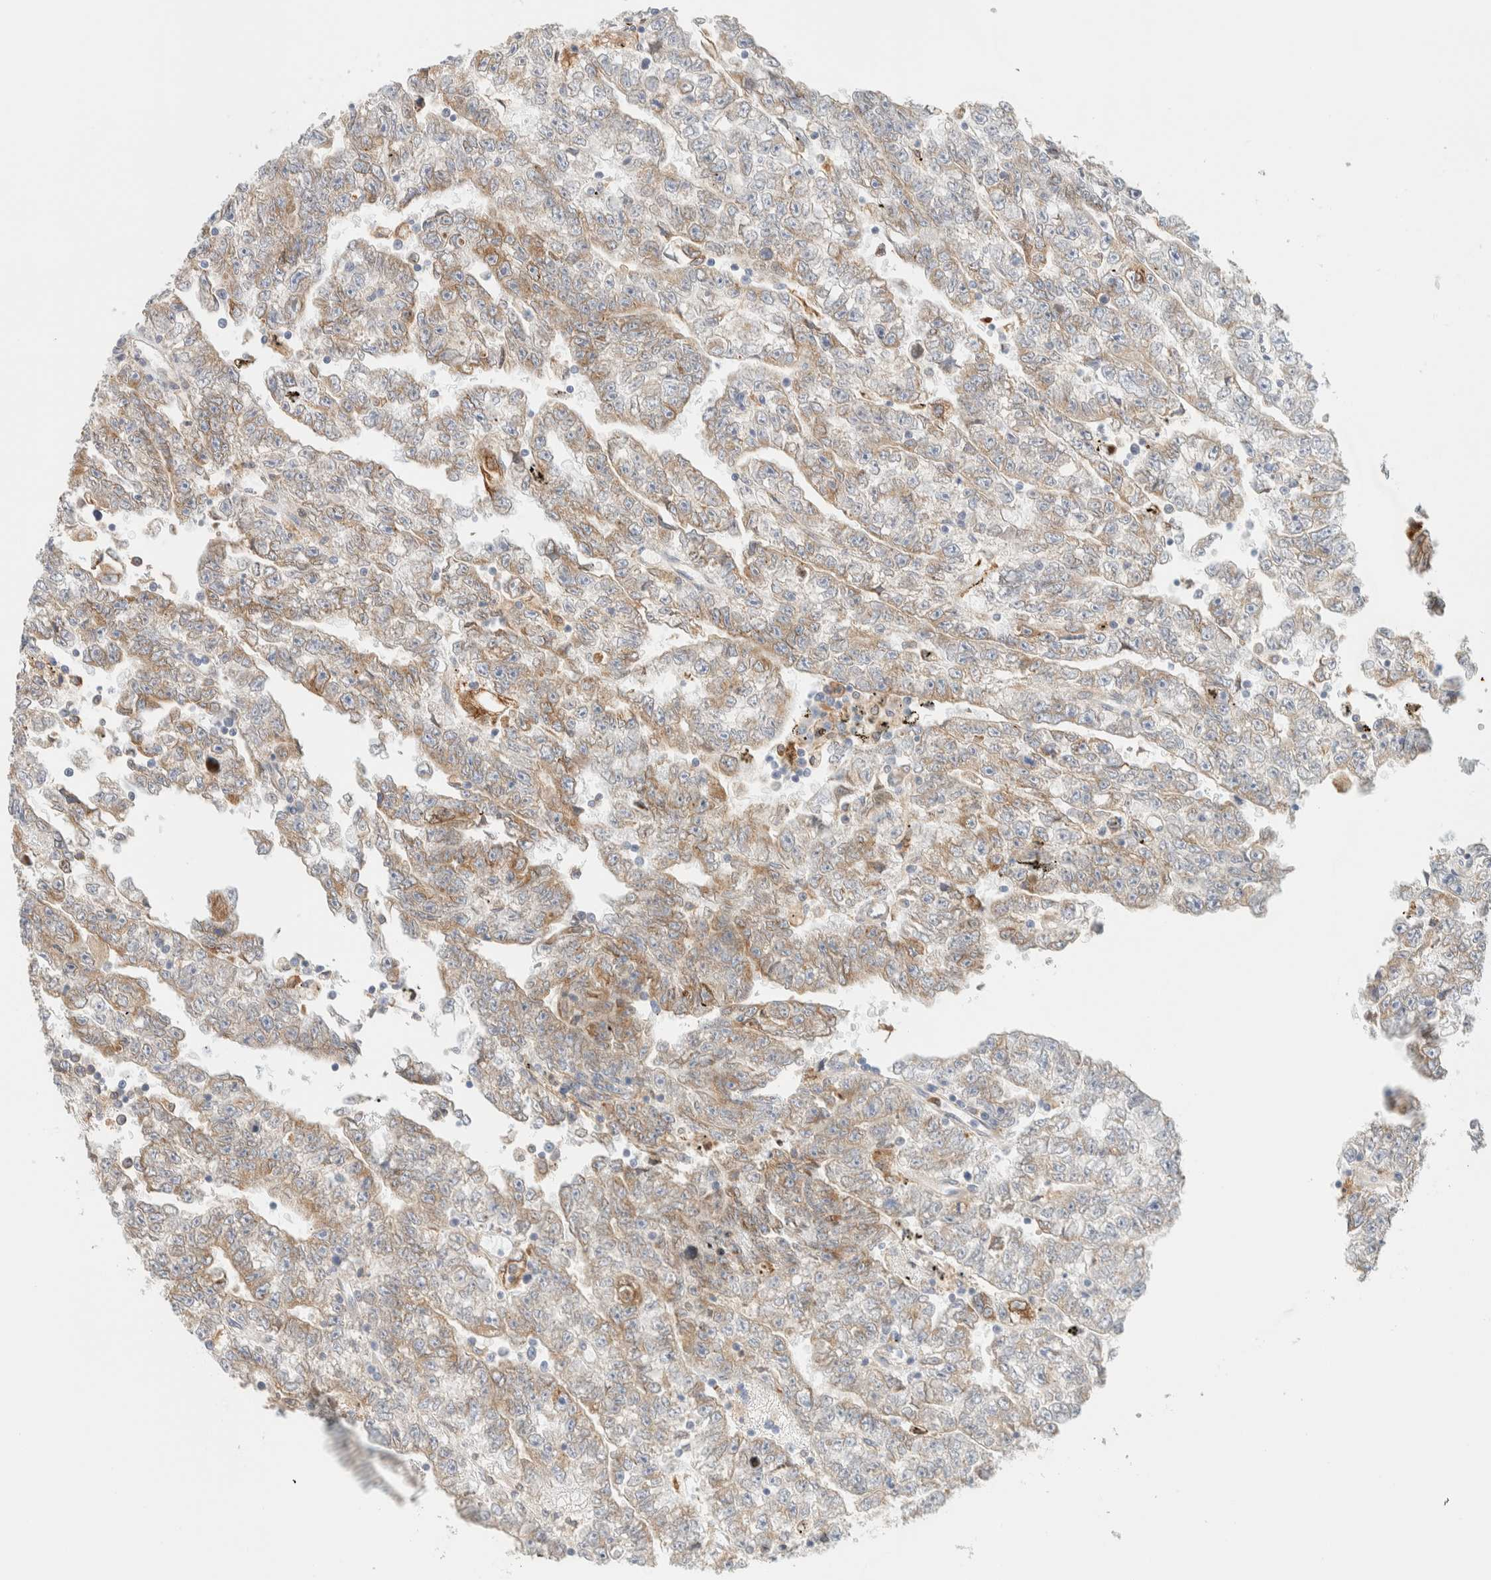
{"staining": {"intensity": "weak", "quantity": ">75%", "location": "cytoplasmic/membranous"}, "tissue": "testis cancer", "cell_type": "Tumor cells", "image_type": "cancer", "snomed": [{"axis": "morphology", "description": "Carcinoma, Embryonal, NOS"}, {"axis": "topography", "description": "Testis"}], "caption": "High-power microscopy captured an immunohistochemistry (IHC) micrograph of testis cancer, revealing weak cytoplasmic/membranous positivity in about >75% of tumor cells.", "gene": "NT5C", "patient": {"sex": "male", "age": 25}}